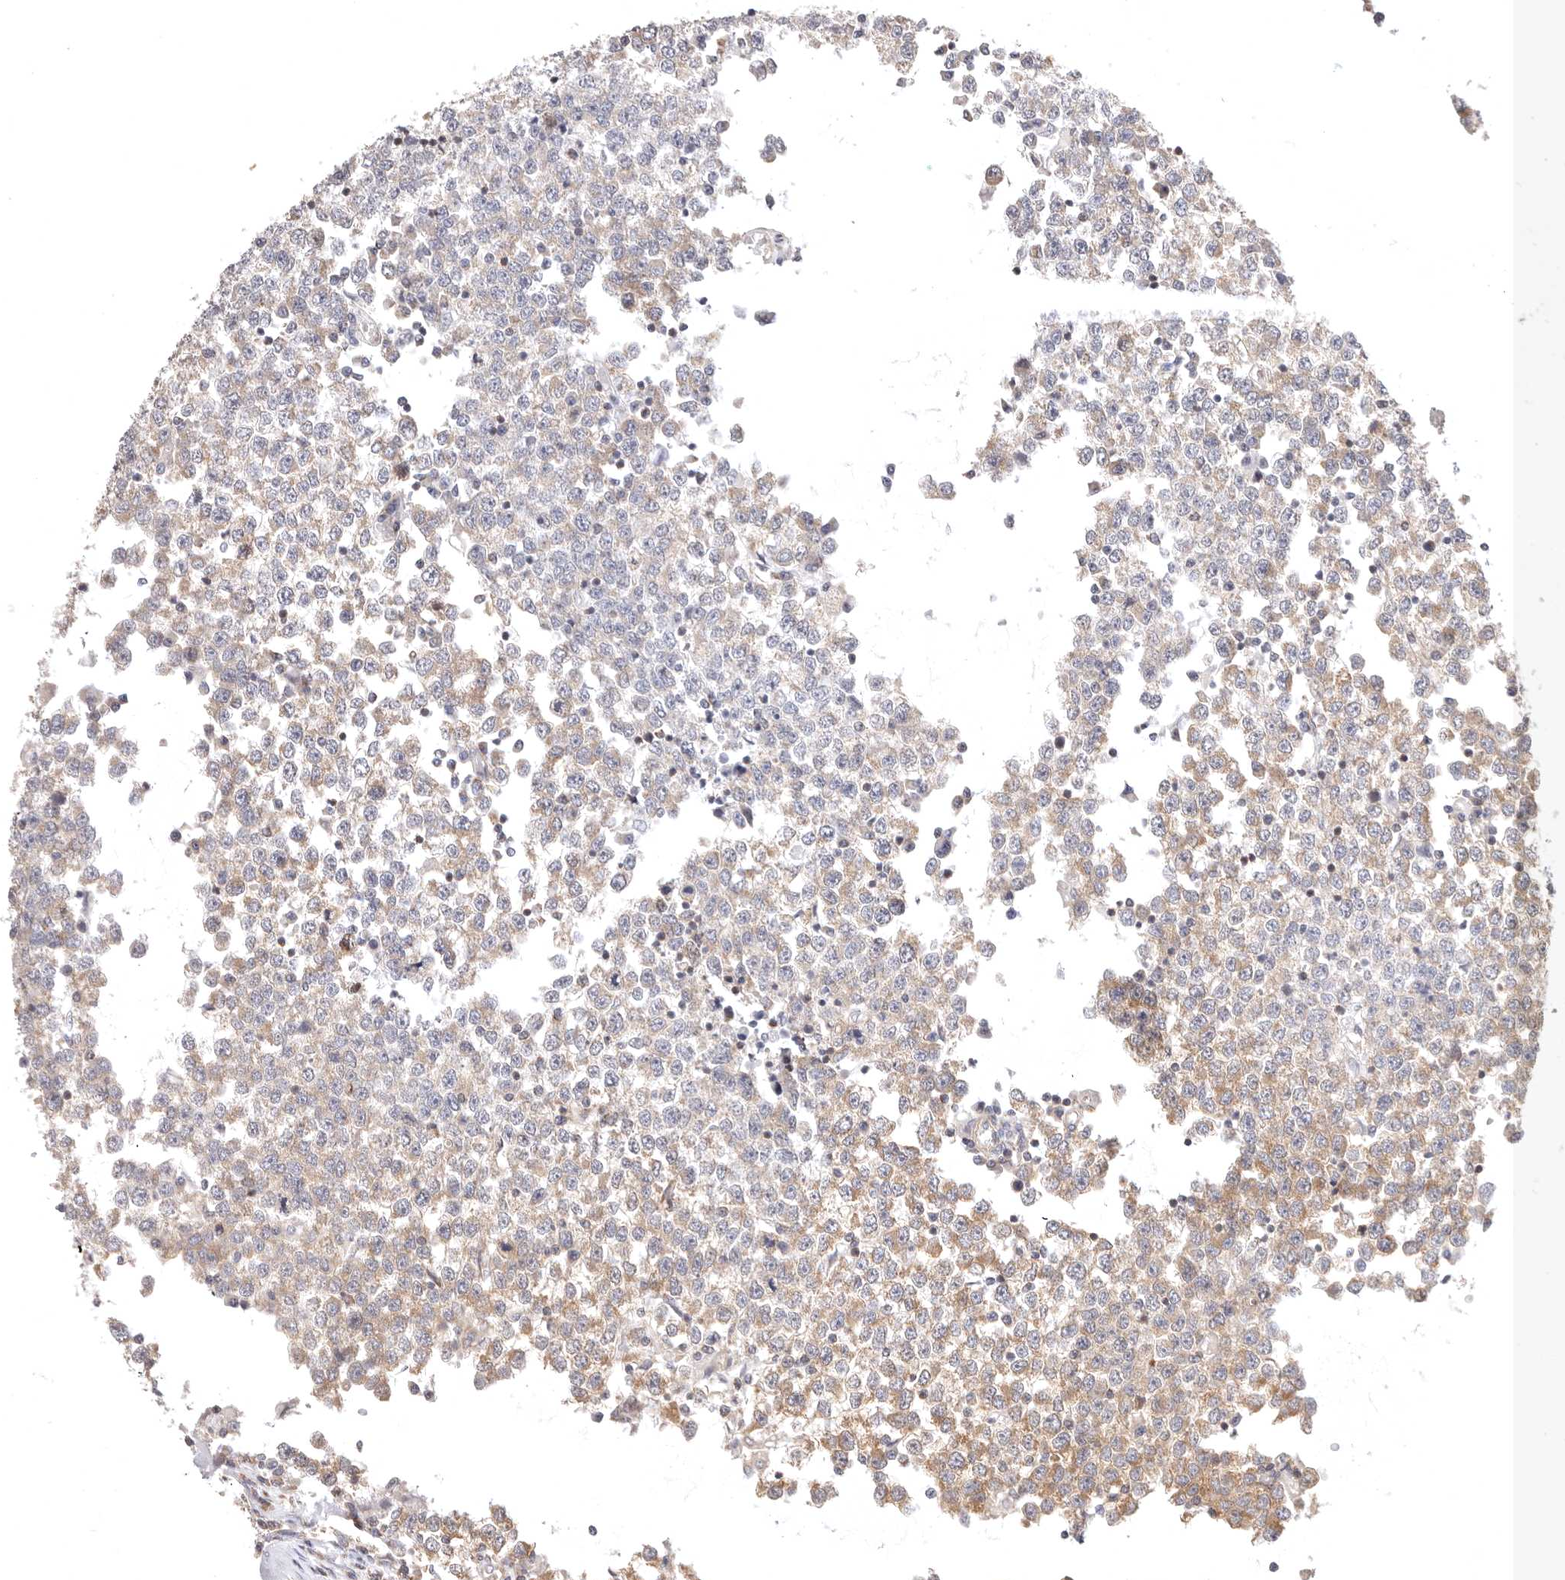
{"staining": {"intensity": "moderate", "quantity": ">75%", "location": "cytoplasmic/membranous"}, "tissue": "testis cancer", "cell_type": "Tumor cells", "image_type": "cancer", "snomed": [{"axis": "morphology", "description": "Seminoma, NOS"}, {"axis": "topography", "description": "Testis"}], "caption": "A micrograph showing moderate cytoplasmic/membranous expression in approximately >75% of tumor cells in testis cancer (seminoma), as visualized by brown immunohistochemical staining.", "gene": "KCMF1", "patient": {"sex": "male", "age": 65}}